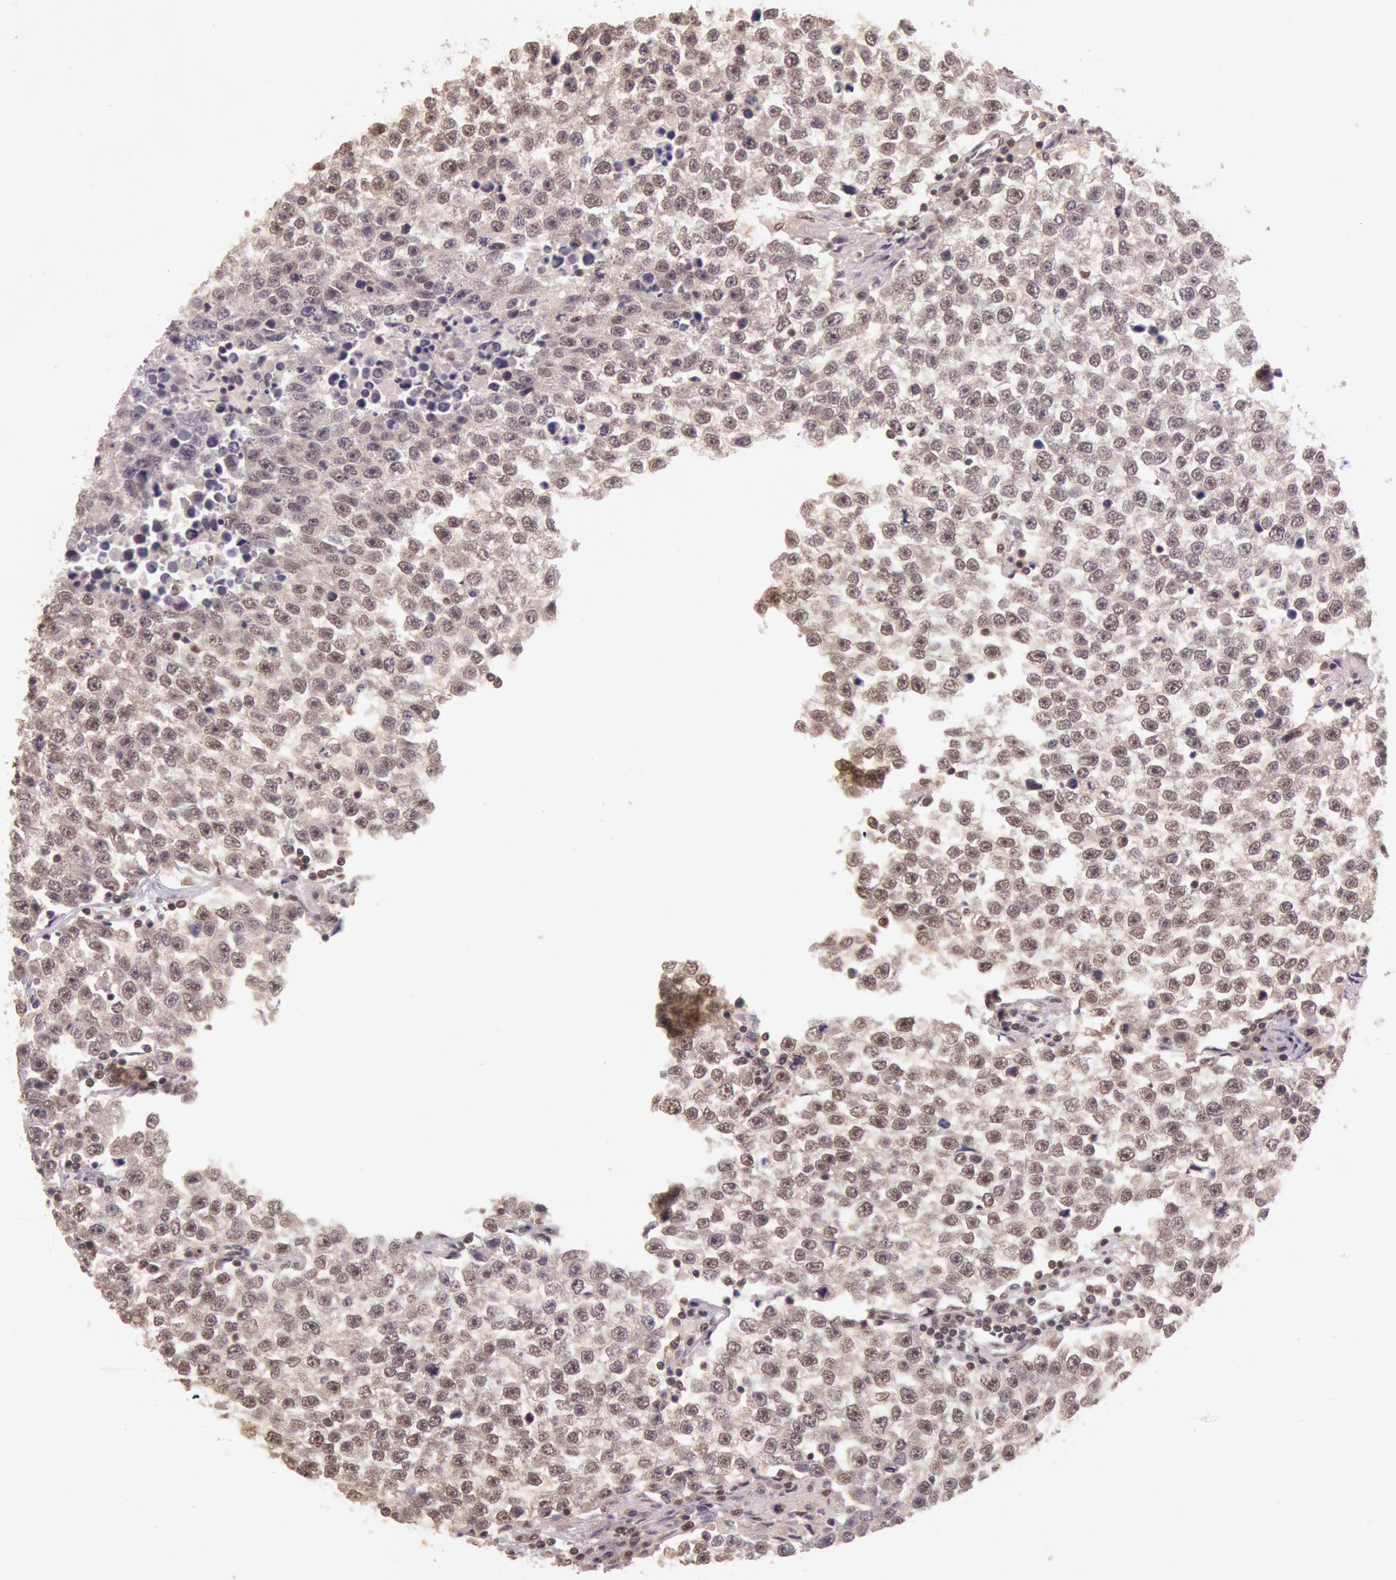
{"staining": {"intensity": "weak", "quantity": "25%-75%", "location": "cytoplasmic/membranous"}, "tissue": "testis cancer", "cell_type": "Tumor cells", "image_type": "cancer", "snomed": [{"axis": "morphology", "description": "Seminoma, NOS"}, {"axis": "topography", "description": "Testis"}], "caption": "Approximately 25%-75% of tumor cells in testis cancer (seminoma) reveal weak cytoplasmic/membranous protein staining as visualized by brown immunohistochemical staining.", "gene": "RTL10", "patient": {"sex": "male", "age": 36}}